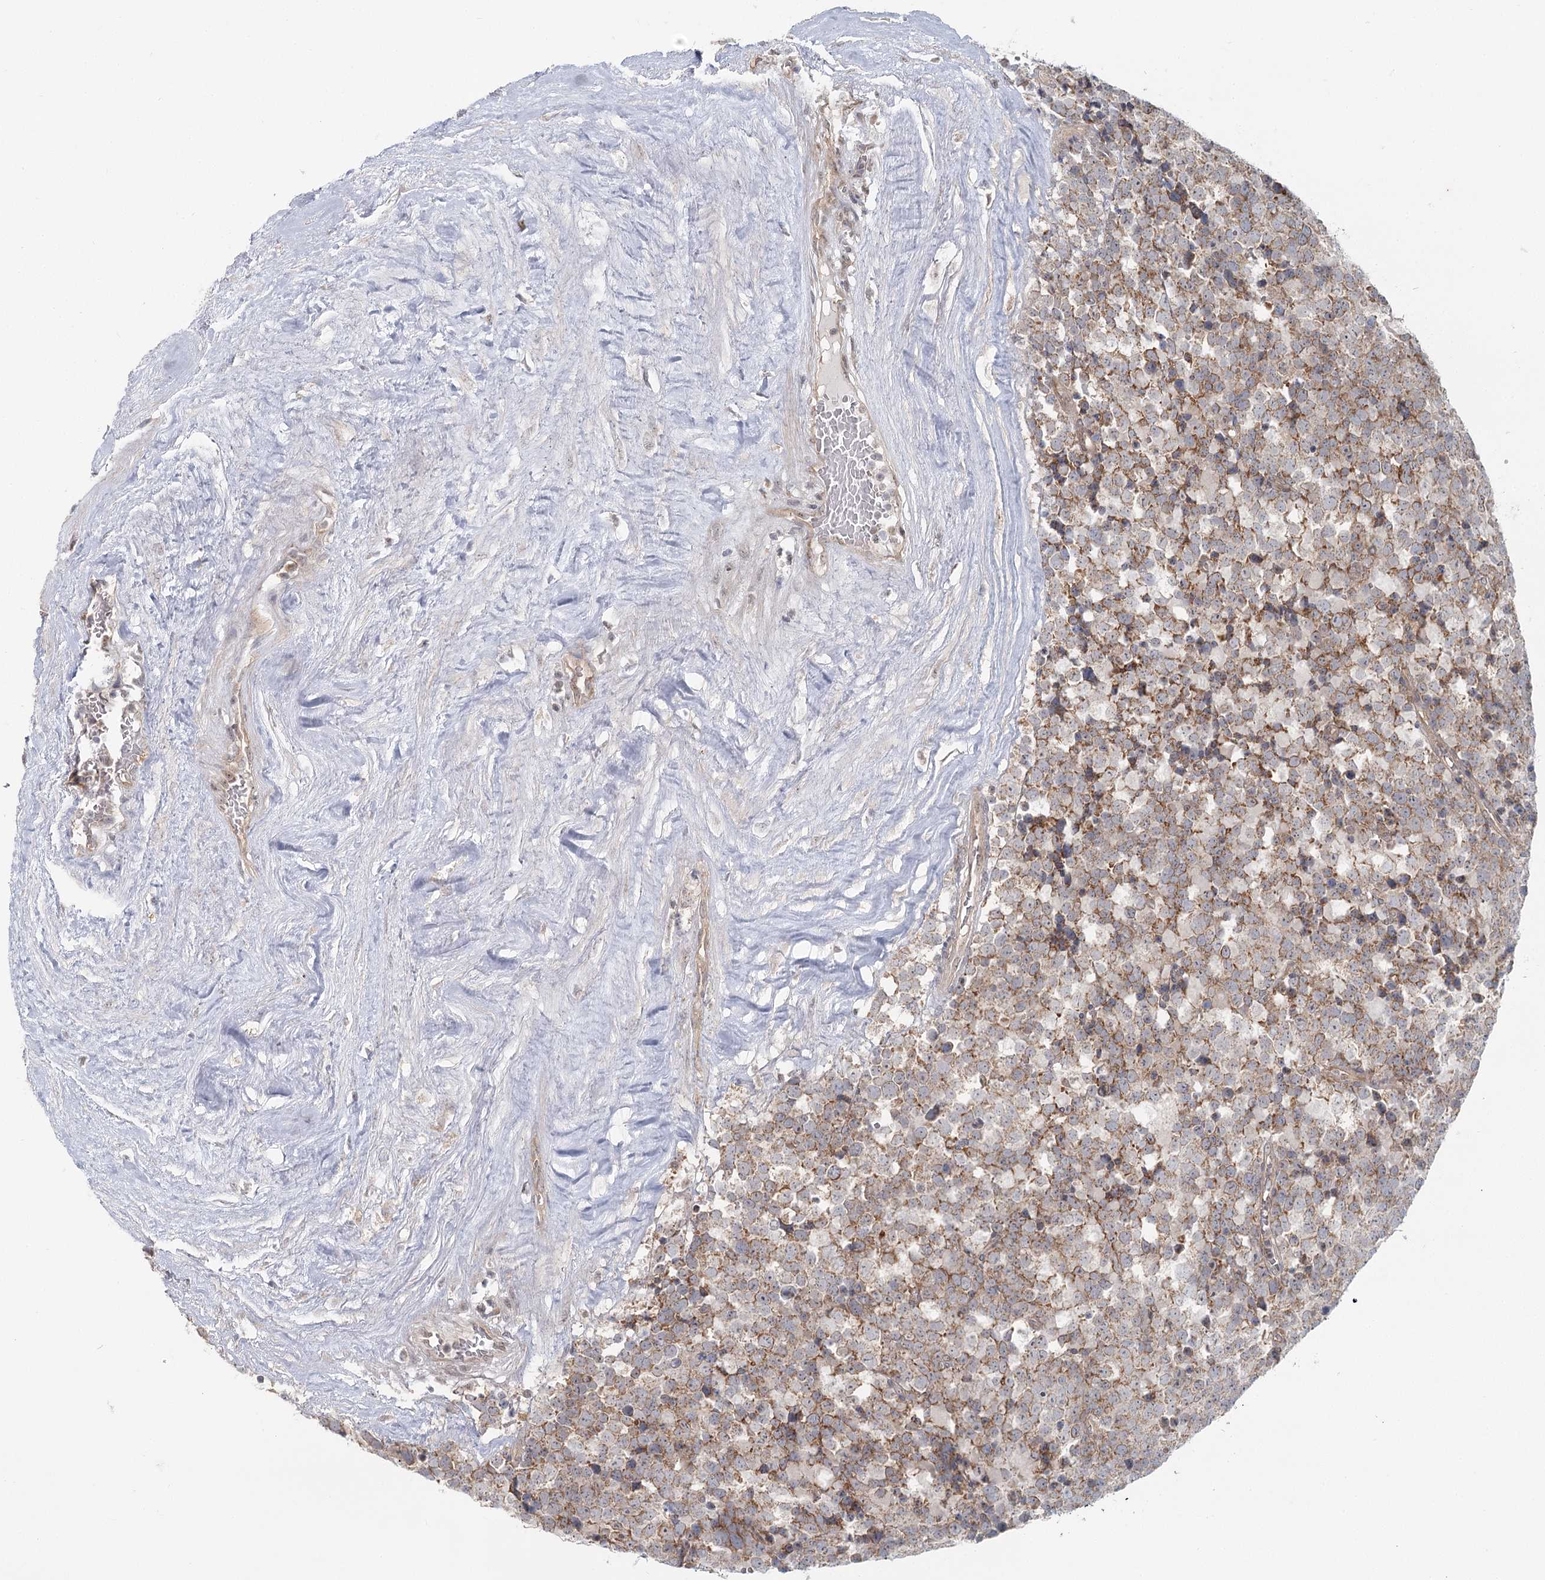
{"staining": {"intensity": "moderate", "quantity": ">75%", "location": "cytoplasmic/membranous"}, "tissue": "testis cancer", "cell_type": "Tumor cells", "image_type": "cancer", "snomed": [{"axis": "morphology", "description": "Seminoma, NOS"}, {"axis": "topography", "description": "Testis"}], "caption": "Protein expression analysis of human testis cancer reveals moderate cytoplasmic/membranous expression in about >75% of tumor cells.", "gene": "THNSL1", "patient": {"sex": "male", "age": 71}}